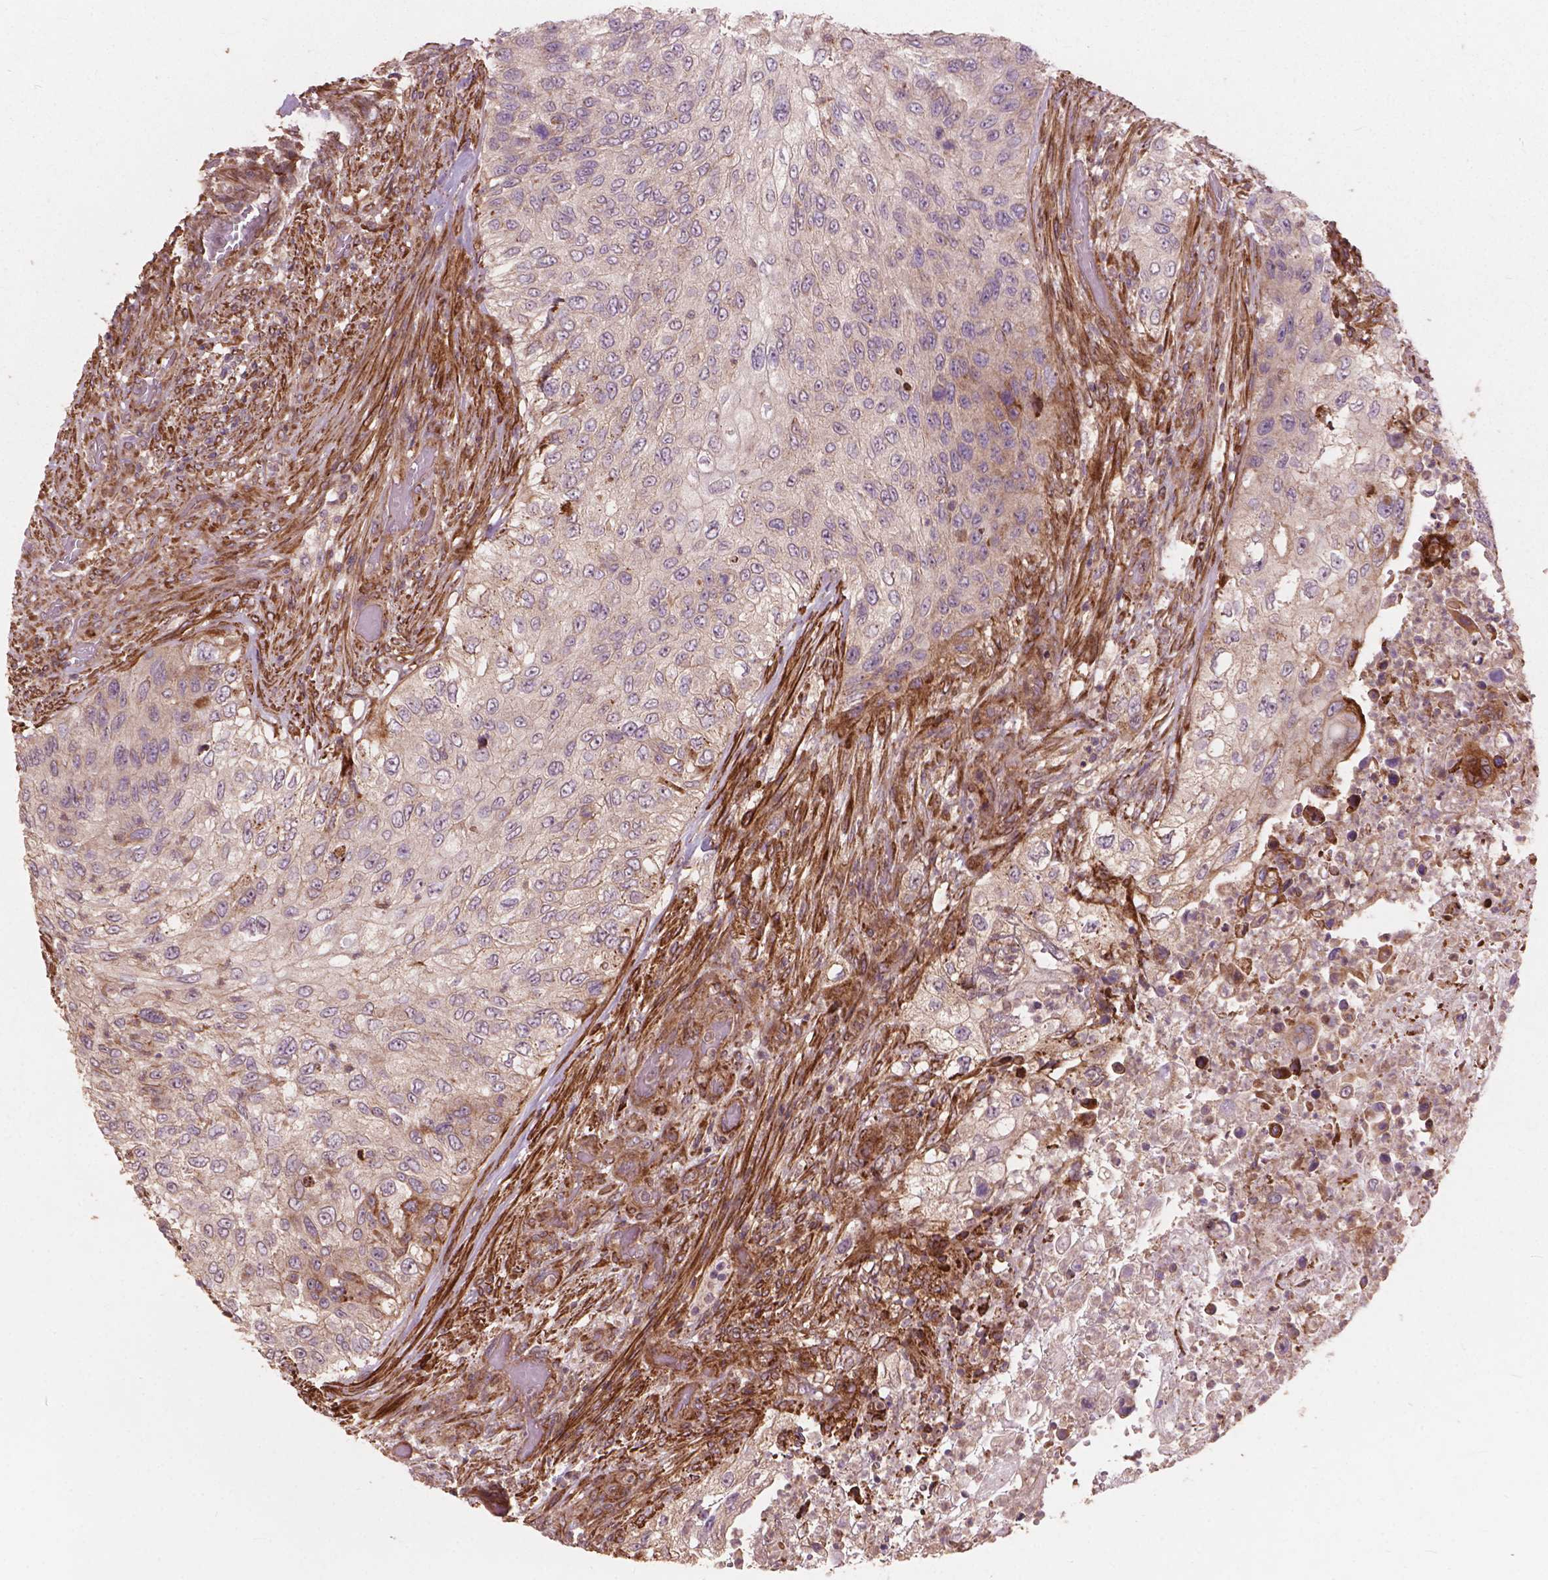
{"staining": {"intensity": "negative", "quantity": "none", "location": "none"}, "tissue": "urothelial cancer", "cell_type": "Tumor cells", "image_type": "cancer", "snomed": [{"axis": "morphology", "description": "Urothelial carcinoma, High grade"}, {"axis": "topography", "description": "Urinary bladder"}], "caption": "High magnification brightfield microscopy of urothelial carcinoma (high-grade) stained with DAB (brown) and counterstained with hematoxylin (blue): tumor cells show no significant positivity.", "gene": "FNIP1", "patient": {"sex": "female", "age": 60}}